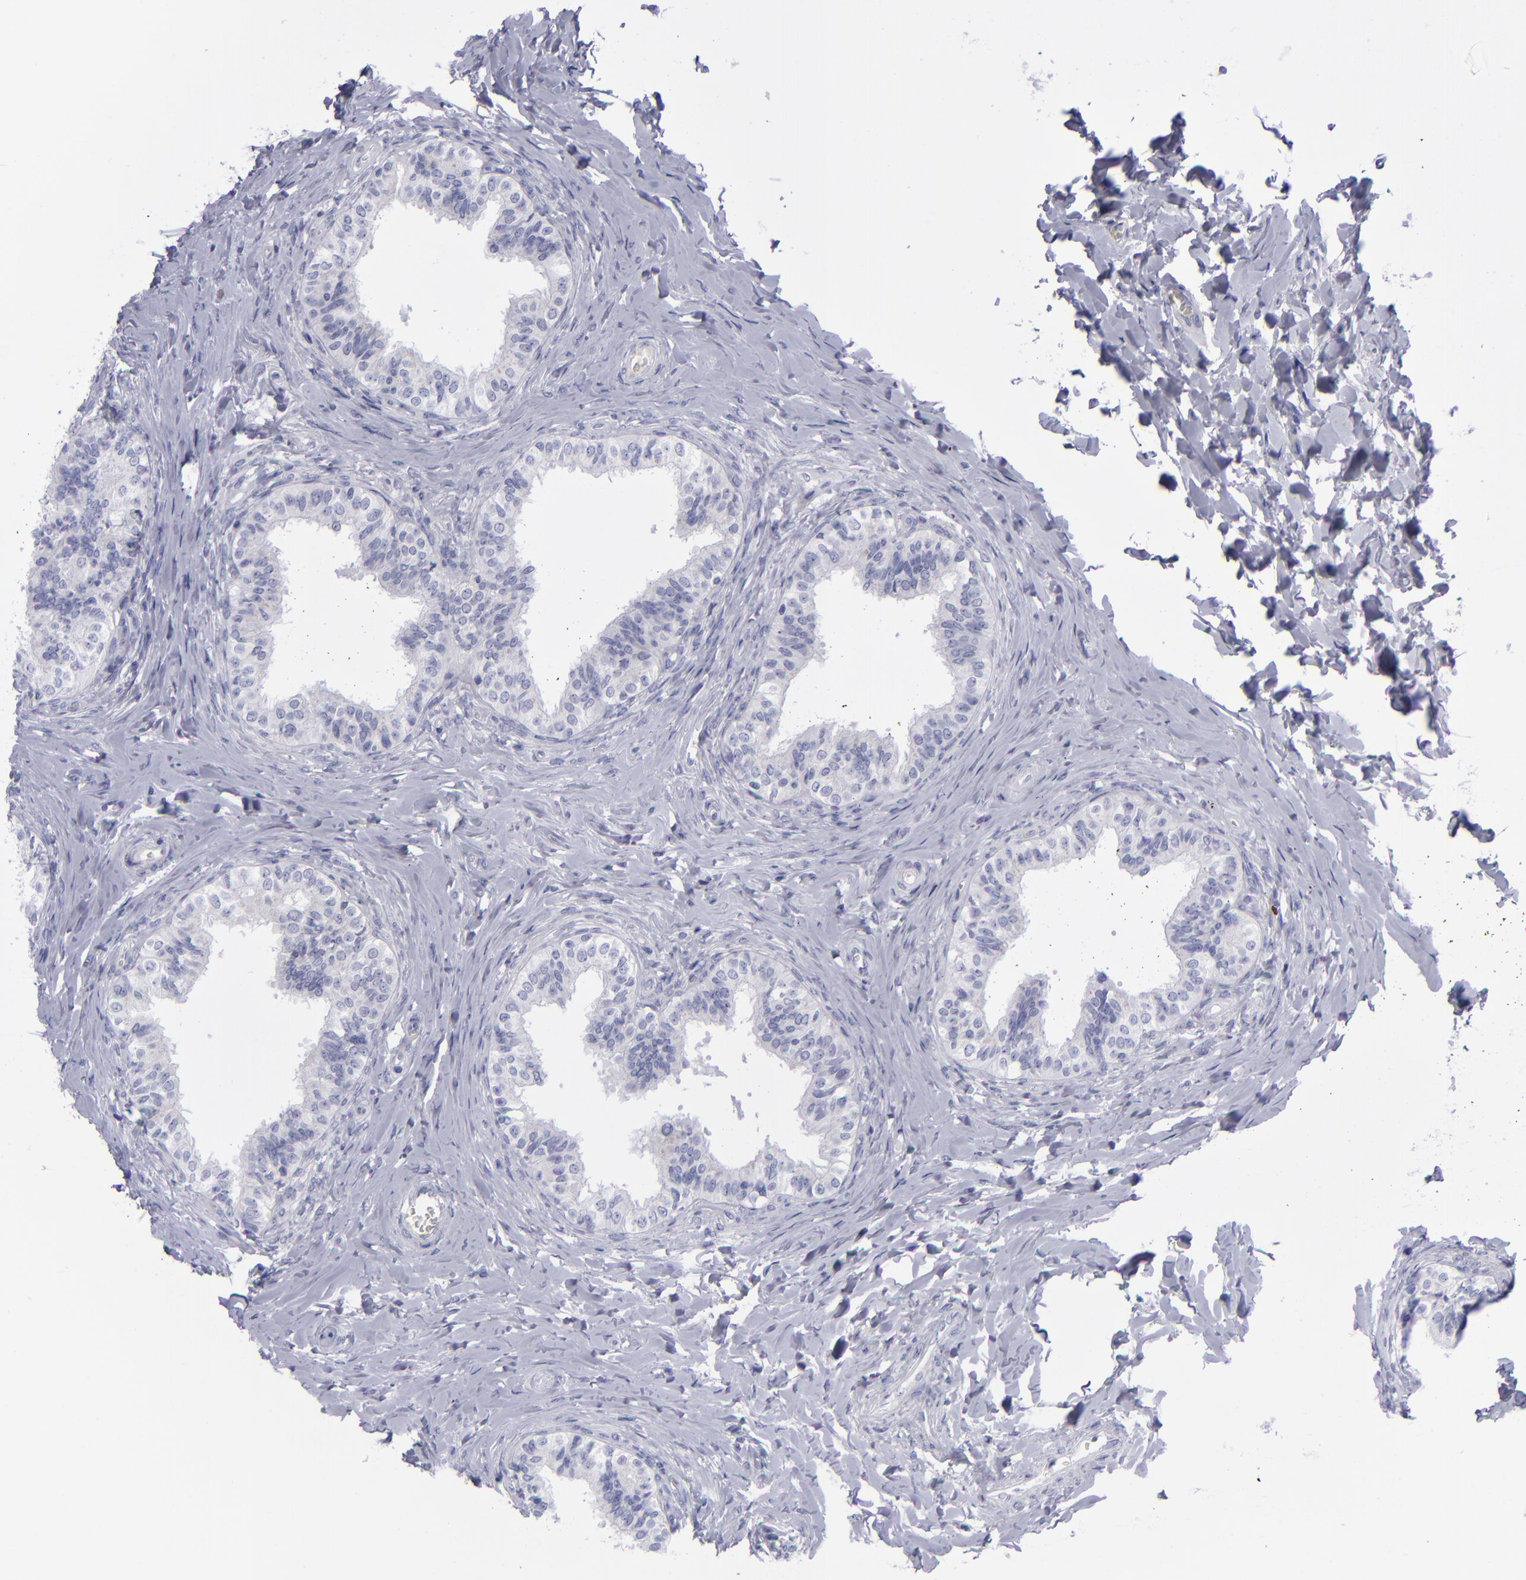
{"staining": {"intensity": "negative", "quantity": "none", "location": "none"}, "tissue": "epididymis", "cell_type": "Glandular cells", "image_type": "normal", "snomed": [{"axis": "morphology", "description": "Normal tissue, NOS"}, {"axis": "topography", "description": "Soft tissue"}, {"axis": "topography", "description": "Epididymis"}], "caption": "IHC photomicrograph of normal epididymis stained for a protein (brown), which displays no expression in glandular cells. The staining was performed using DAB (3,3'-diaminobenzidine) to visualize the protein expression in brown, while the nuclei were stained in blue with hematoxylin (Magnification: 20x).", "gene": "AURKA", "patient": {"sex": "male", "age": 26}}